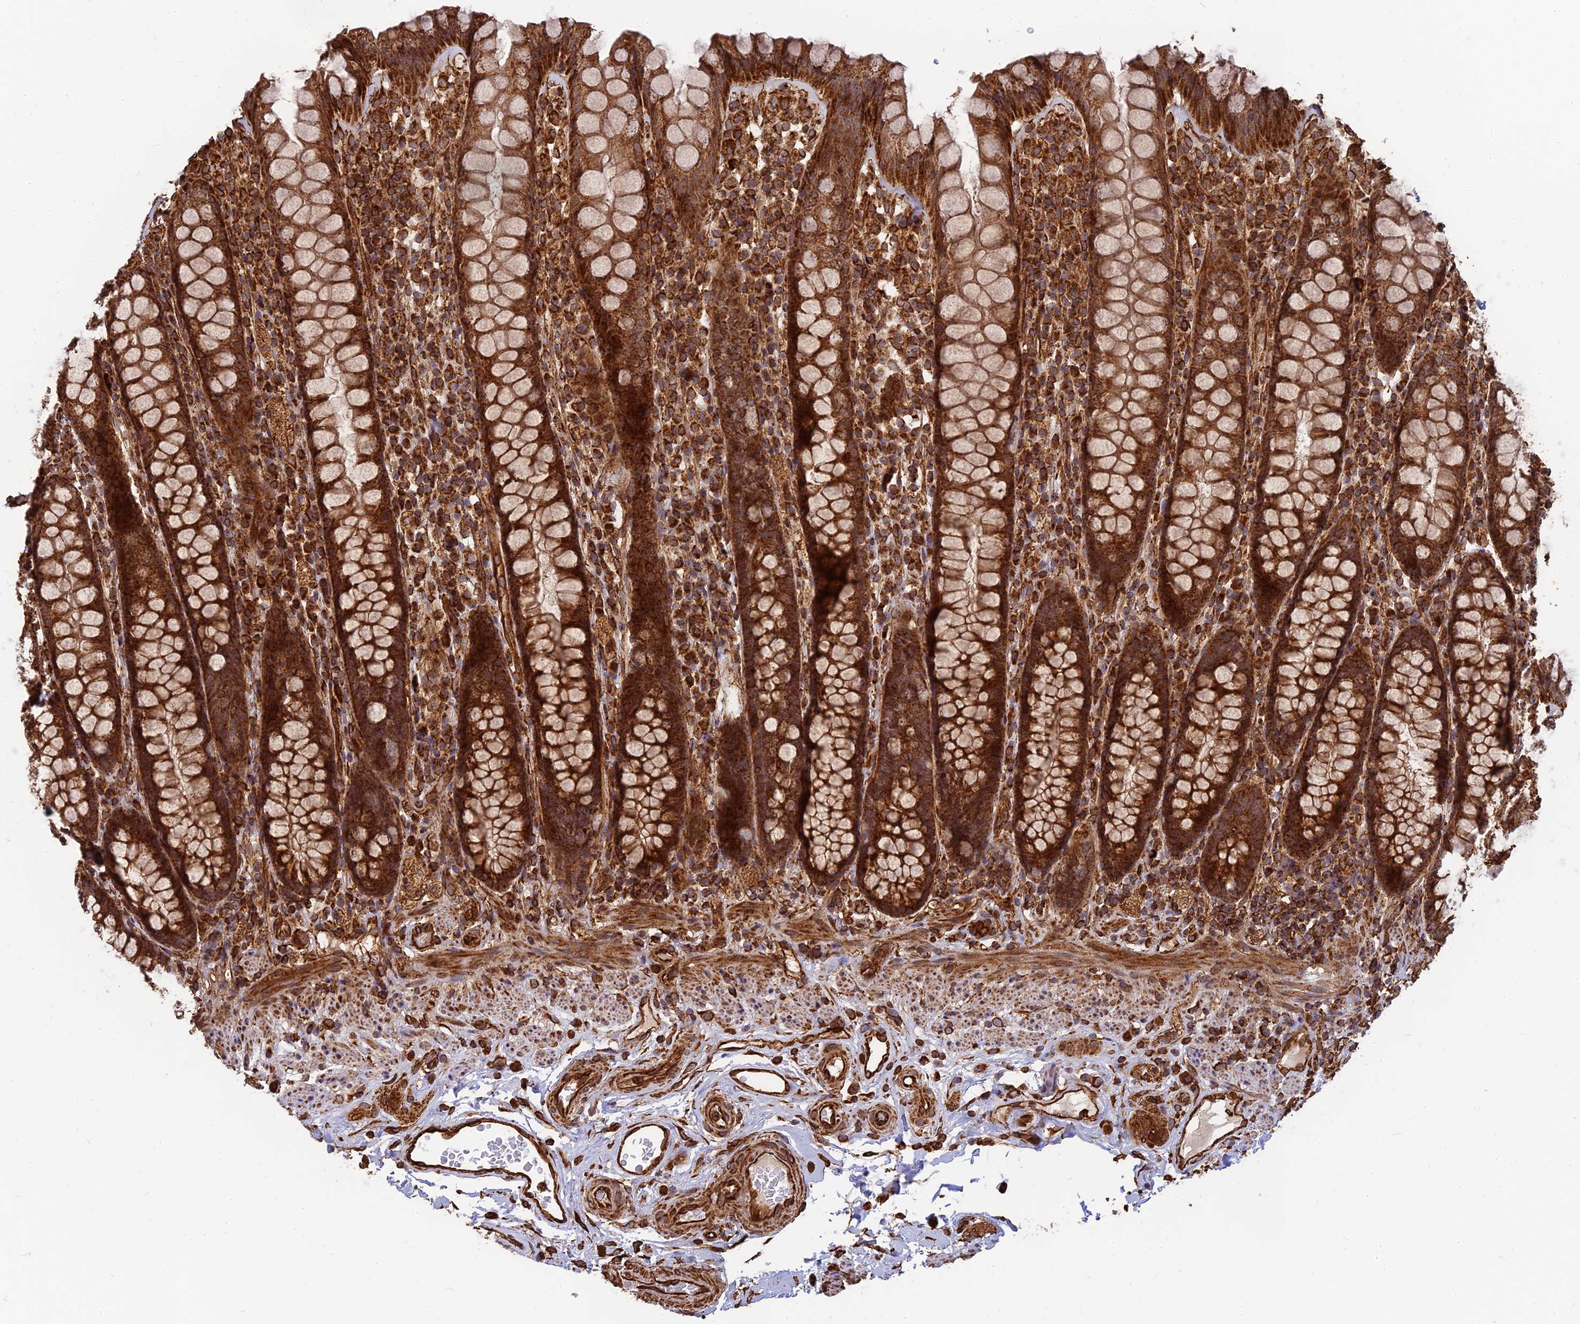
{"staining": {"intensity": "strong", "quantity": ">75%", "location": "cytoplasmic/membranous"}, "tissue": "rectum", "cell_type": "Glandular cells", "image_type": "normal", "snomed": [{"axis": "morphology", "description": "Normal tissue, NOS"}, {"axis": "topography", "description": "Rectum"}], "caption": "Immunohistochemistry (IHC) micrograph of unremarkable human rectum stained for a protein (brown), which demonstrates high levels of strong cytoplasmic/membranous expression in approximately >75% of glandular cells.", "gene": "DSTYK", "patient": {"sex": "male", "age": 83}}